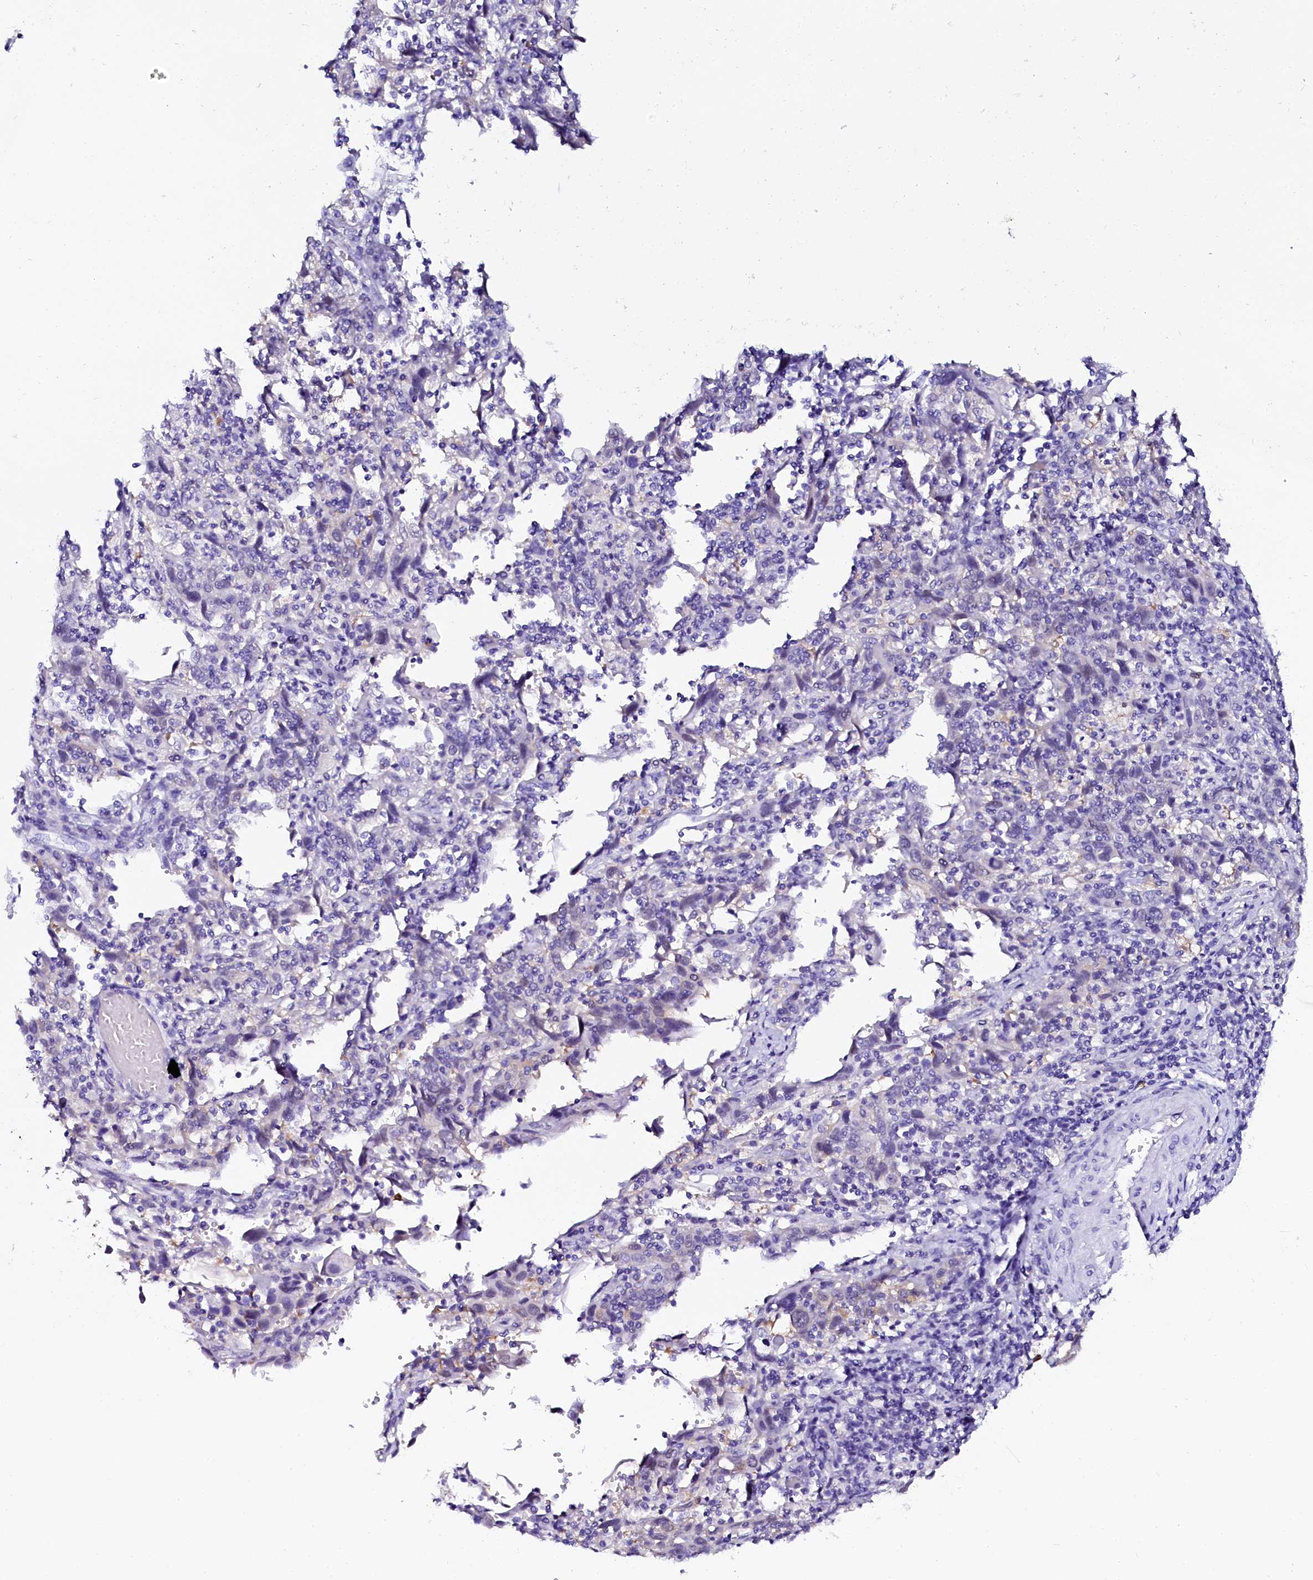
{"staining": {"intensity": "negative", "quantity": "none", "location": "none"}, "tissue": "cervical cancer", "cell_type": "Tumor cells", "image_type": "cancer", "snomed": [{"axis": "morphology", "description": "Squamous cell carcinoma, NOS"}, {"axis": "topography", "description": "Cervix"}], "caption": "This is a micrograph of IHC staining of cervical cancer (squamous cell carcinoma), which shows no staining in tumor cells. (Brightfield microscopy of DAB (3,3'-diaminobenzidine) IHC at high magnification).", "gene": "SORD", "patient": {"sex": "female", "age": 46}}